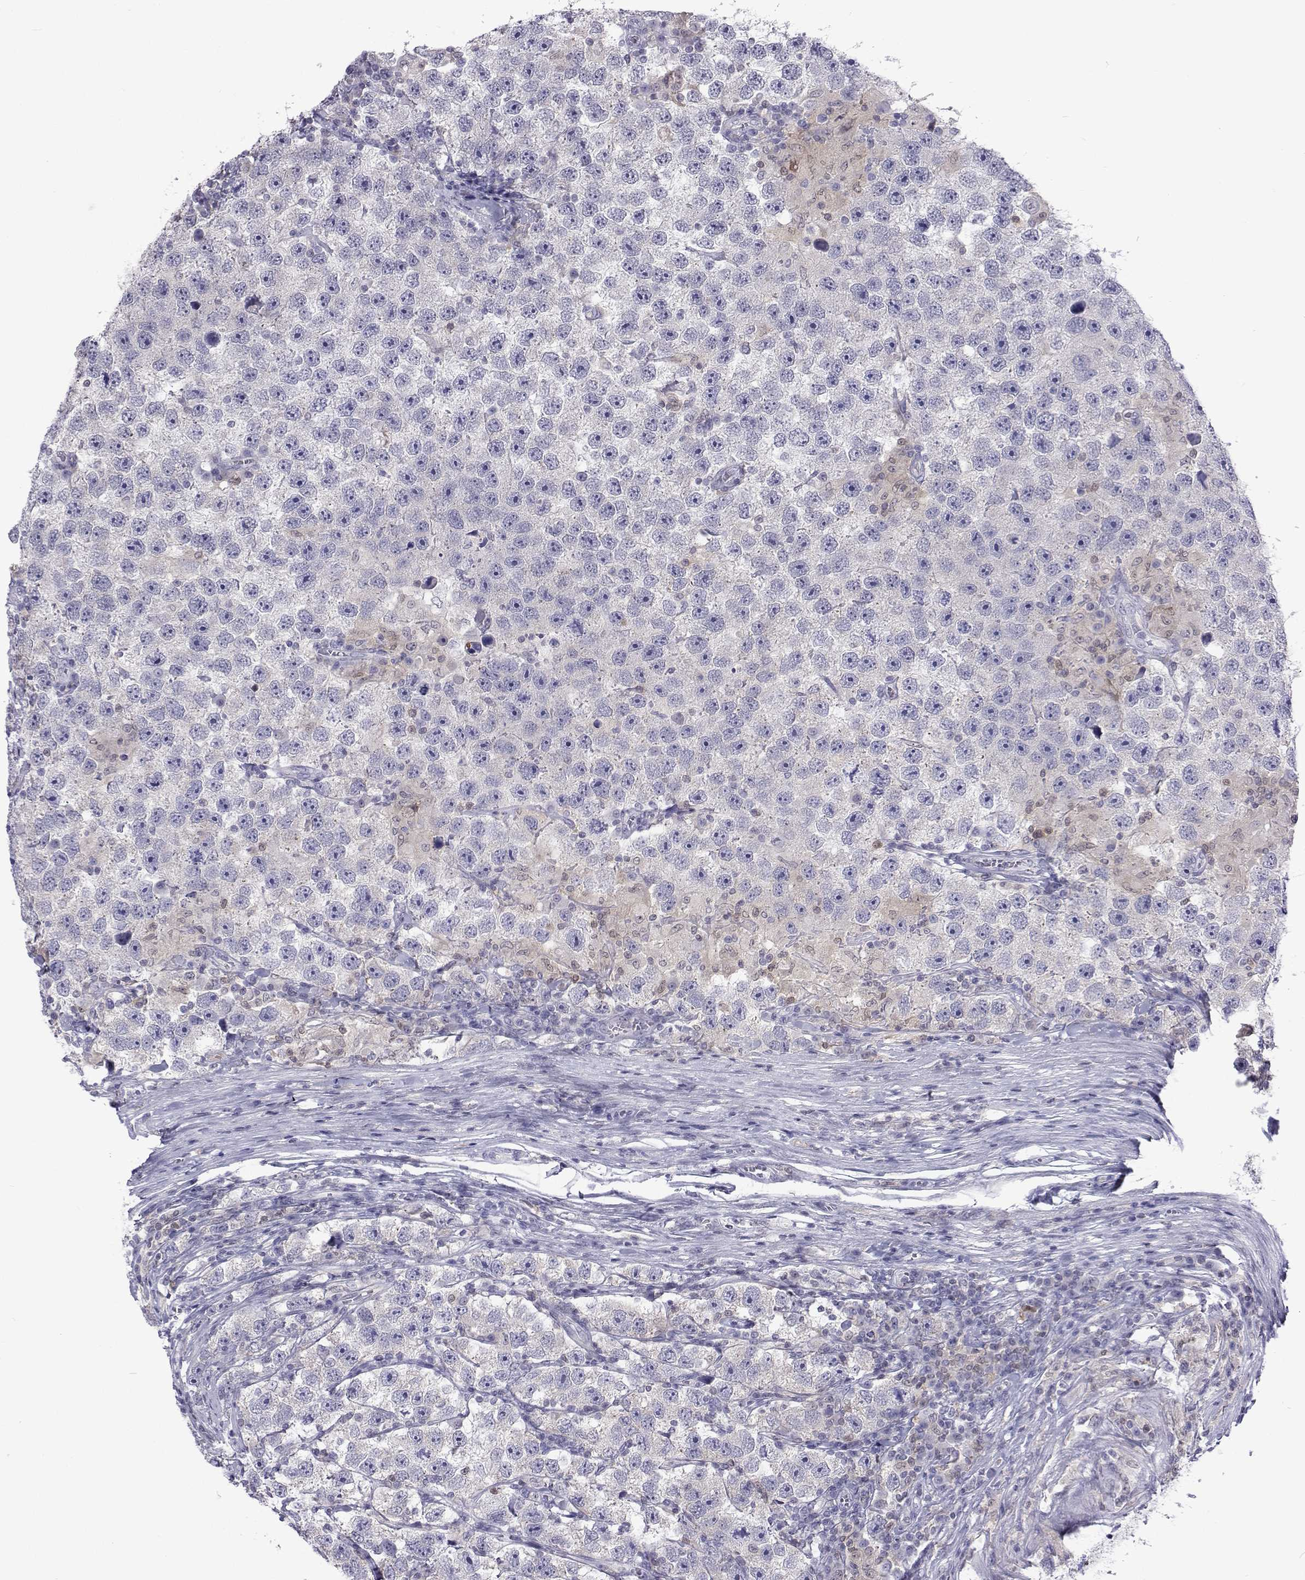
{"staining": {"intensity": "negative", "quantity": "none", "location": "none"}, "tissue": "testis cancer", "cell_type": "Tumor cells", "image_type": "cancer", "snomed": [{"axis": "morphology", "description": "Seminoma, NOS"}, {"axis": "topography", "description": "Testis"}], "caption": "This micrograph is of testis cancer stained with immunohistochemistry (IHC) to label a protein in brown with the nuclei are counter-stained blue. There is no expression in tumor cells. (Stains: DAB immunohistochemistry (IHC) with hematoxylin counter stain, Microscopy: brightfield microscopy at high magnification).", "gene": "GALM", "patient": {"sex": "male", "age": 26}}